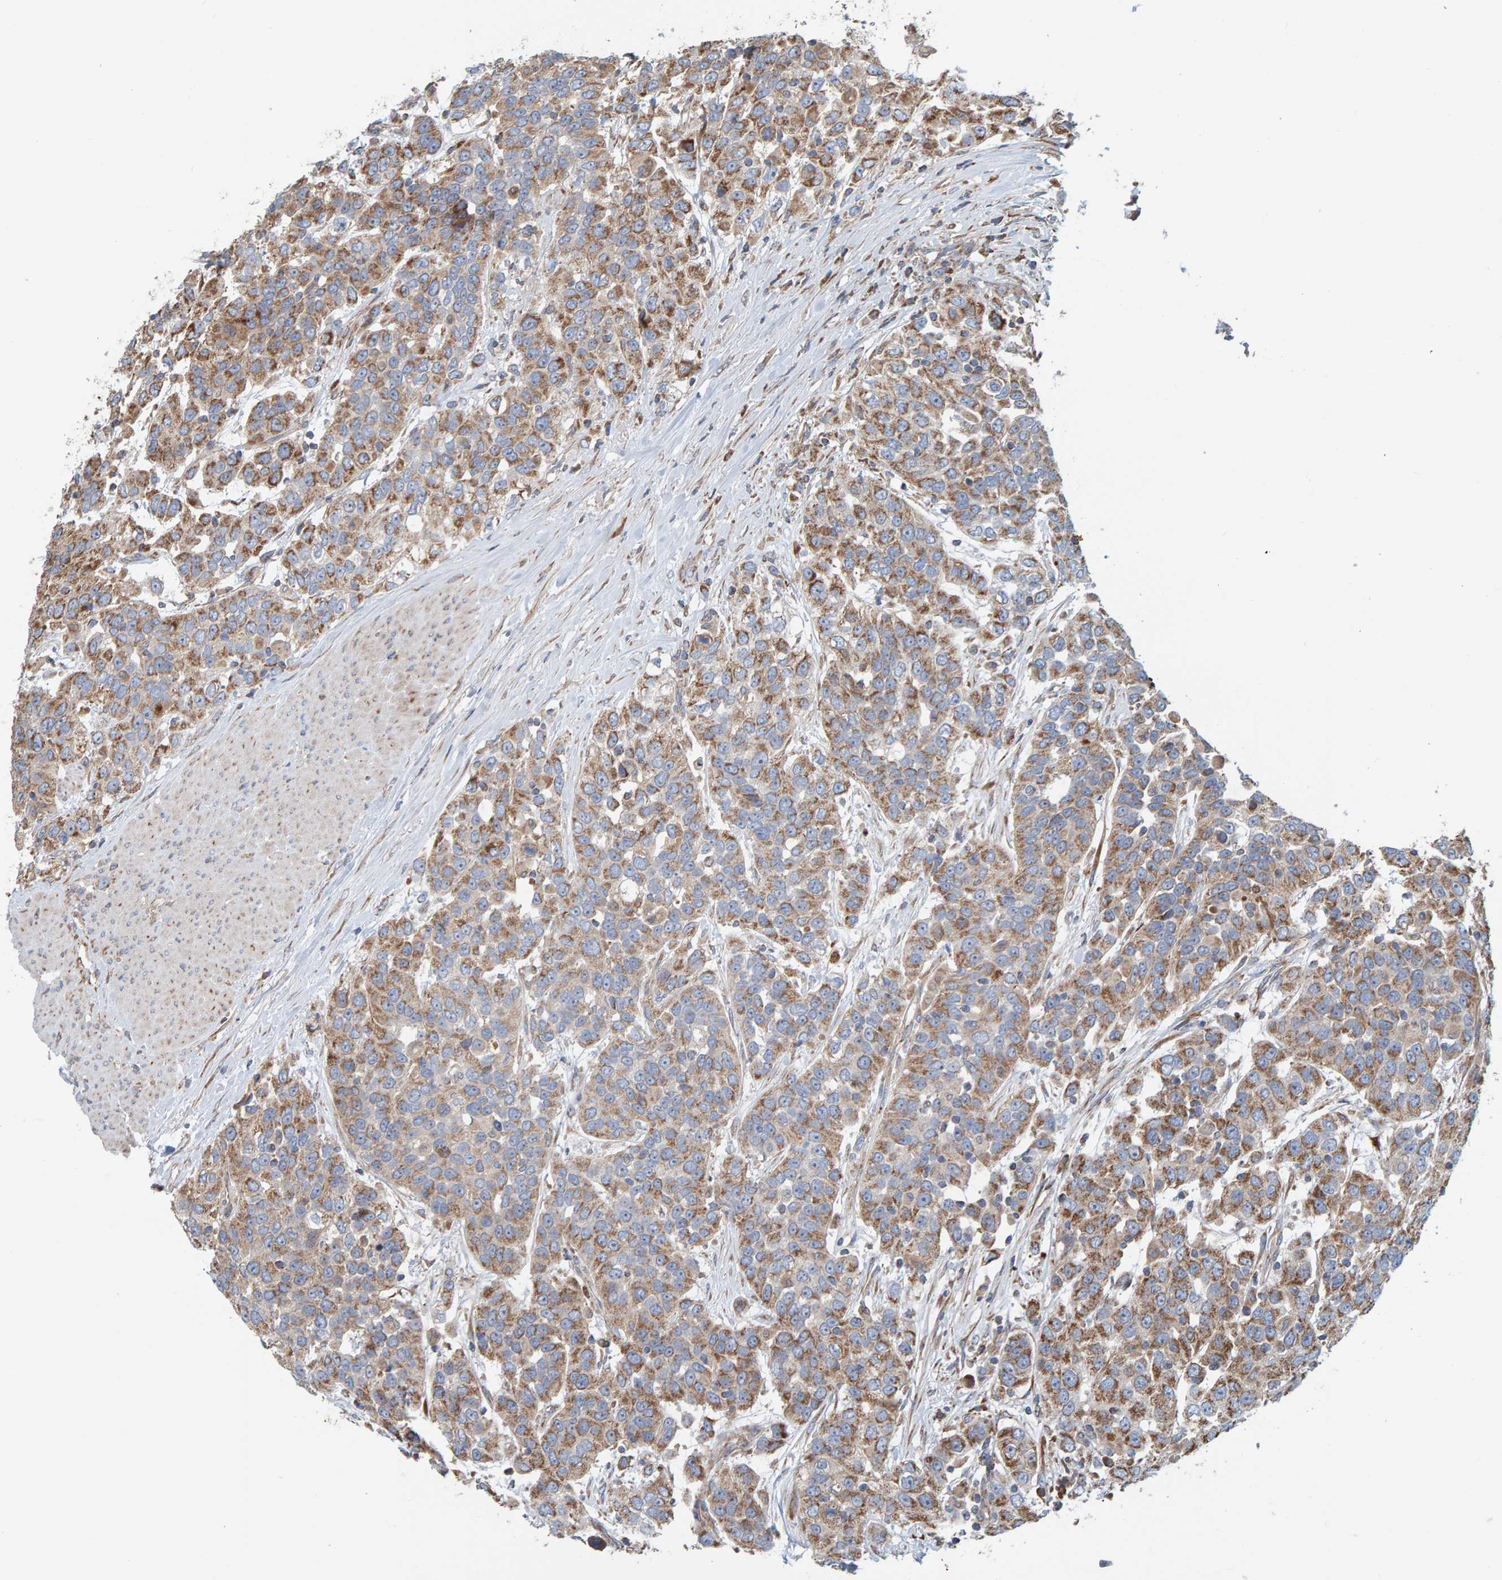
{"staining": {"intensity": "moderate", "quantity": ">75%", "location": "cytoplasmic/membranous"}, "tissue": "urothelial cancer", "cell_type": "Tumor cells", "image_type": "cancer", "snomed": [{"axis": "morphology", "description": "Urothelial carcinoma, High grade"}, {"axis": "topography", "description": "Urinary bladder"}], "caption": "Urothelial cancer tissue reveals moderate cytoplasmic/membranous expression in about >75% of tumor cells (DAB IHC, brown staining for protein, blue staining for nuclei).", "gene": "MRPL45", "patient": {"sex": "female", "age": 80}}